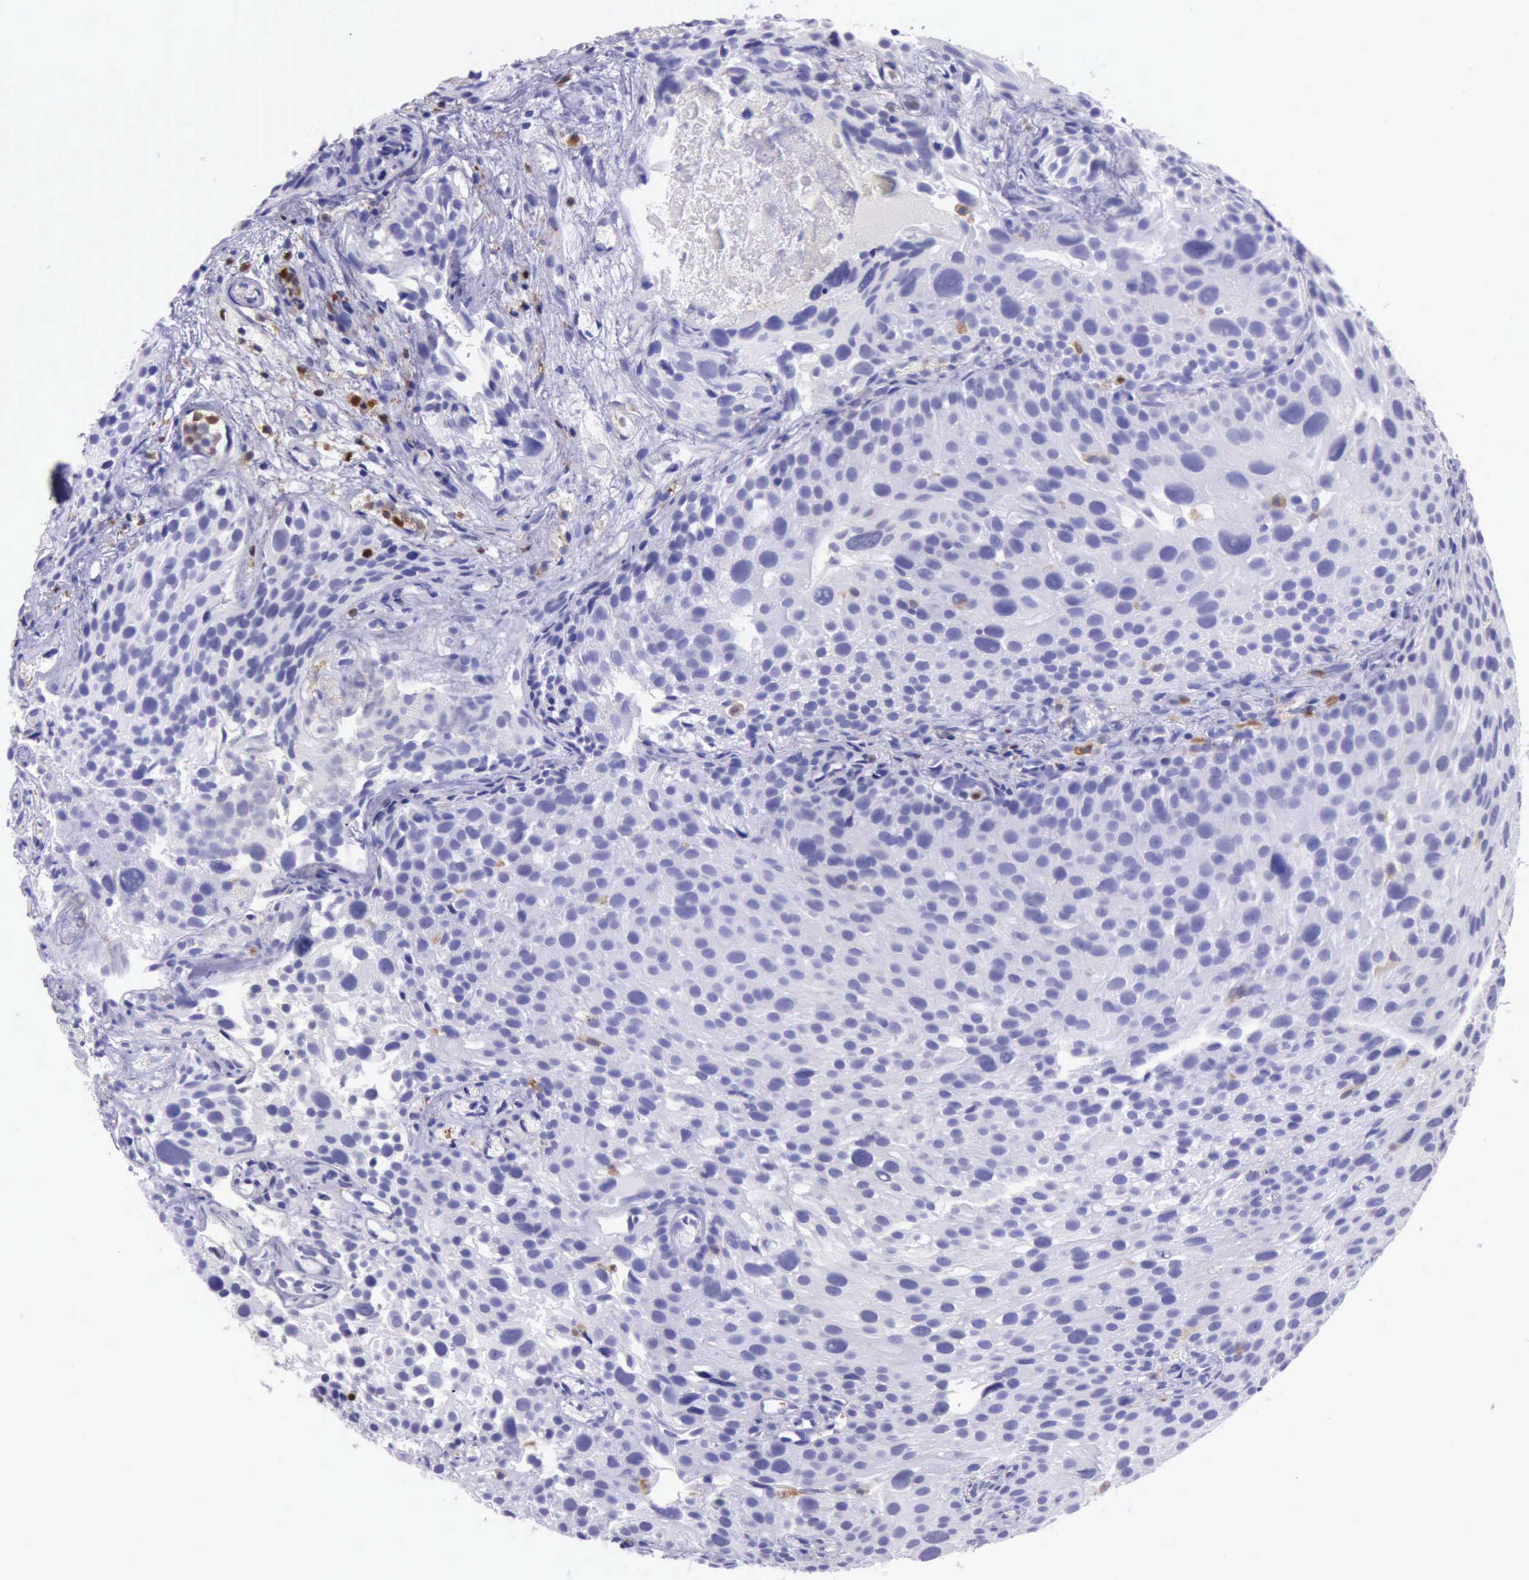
{"staining": {"intensity": "negative", "quantity": "none", "location": "none"}, "tissue": "urothelial cancer", "cell_type": "Tumor cells", "image_type": "cancer", "snomed": [{"axis": "morphology", "description": "Urothelial carcinoma, High grade"}, {"axis": "topography", "description": "Urinary bladder"}], "caption": "A histopathology image of human urothelial cancer is negative for staining in tumor cells.", "gene": "BTK", "patient": {"sex": "female", "age": 78}}